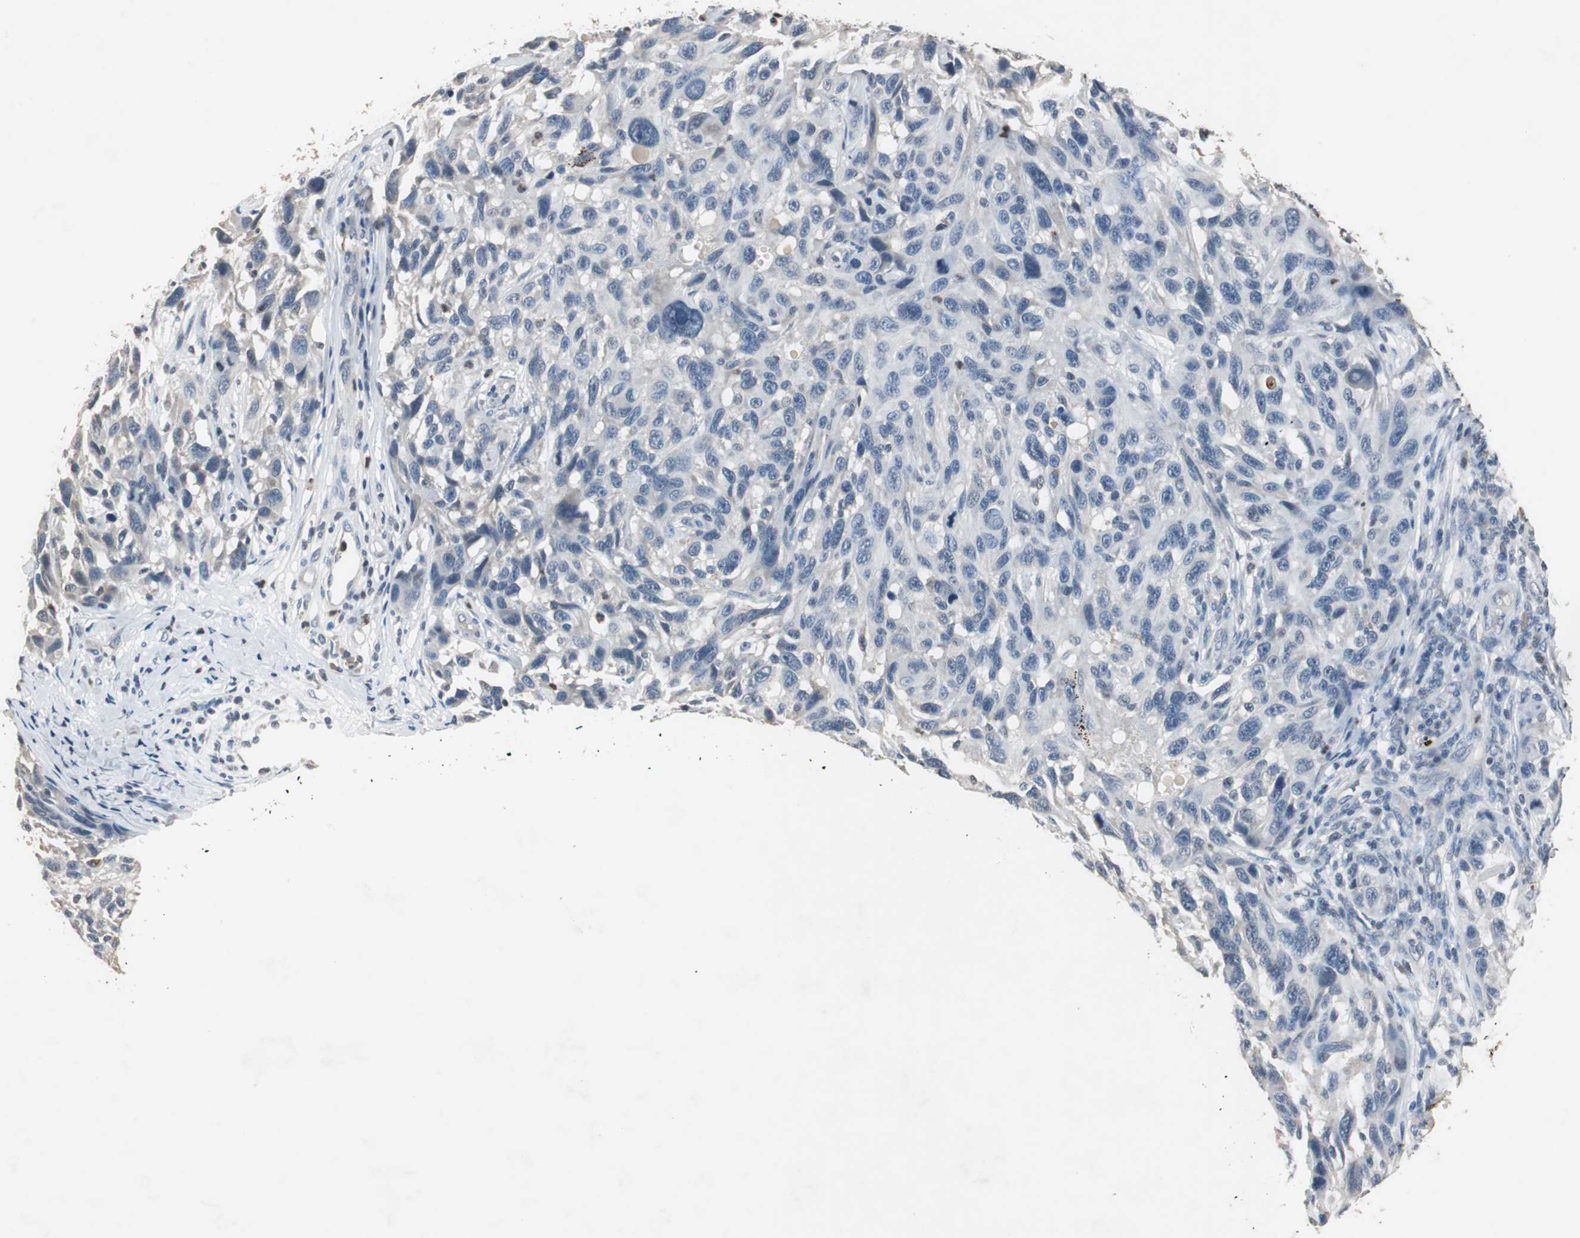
{"staining": {"intensity": "negative", "quantity": "none", "location": "none"}, "tissue": "melanoma", "cell_type": "Tumor cells", "image_type": "cancer", "snomed": [{"axis": "morphology", "description": "Malignant melanoma, NOS"}, {"axis": "topography", "description": "Skin"}], "caption": "Immunohistochemistry (IHC) micrograph of melanoma stained for a protein (brown), which displays no positivity in tumor cells. The staining was performed using DAB to visualize the protein expression in brown, while the nuclei were stained in blue with hematoxylin (Magnification: 20x).", "gene": "ADNP2", "patient": {"sex": "male", "age": 53}}